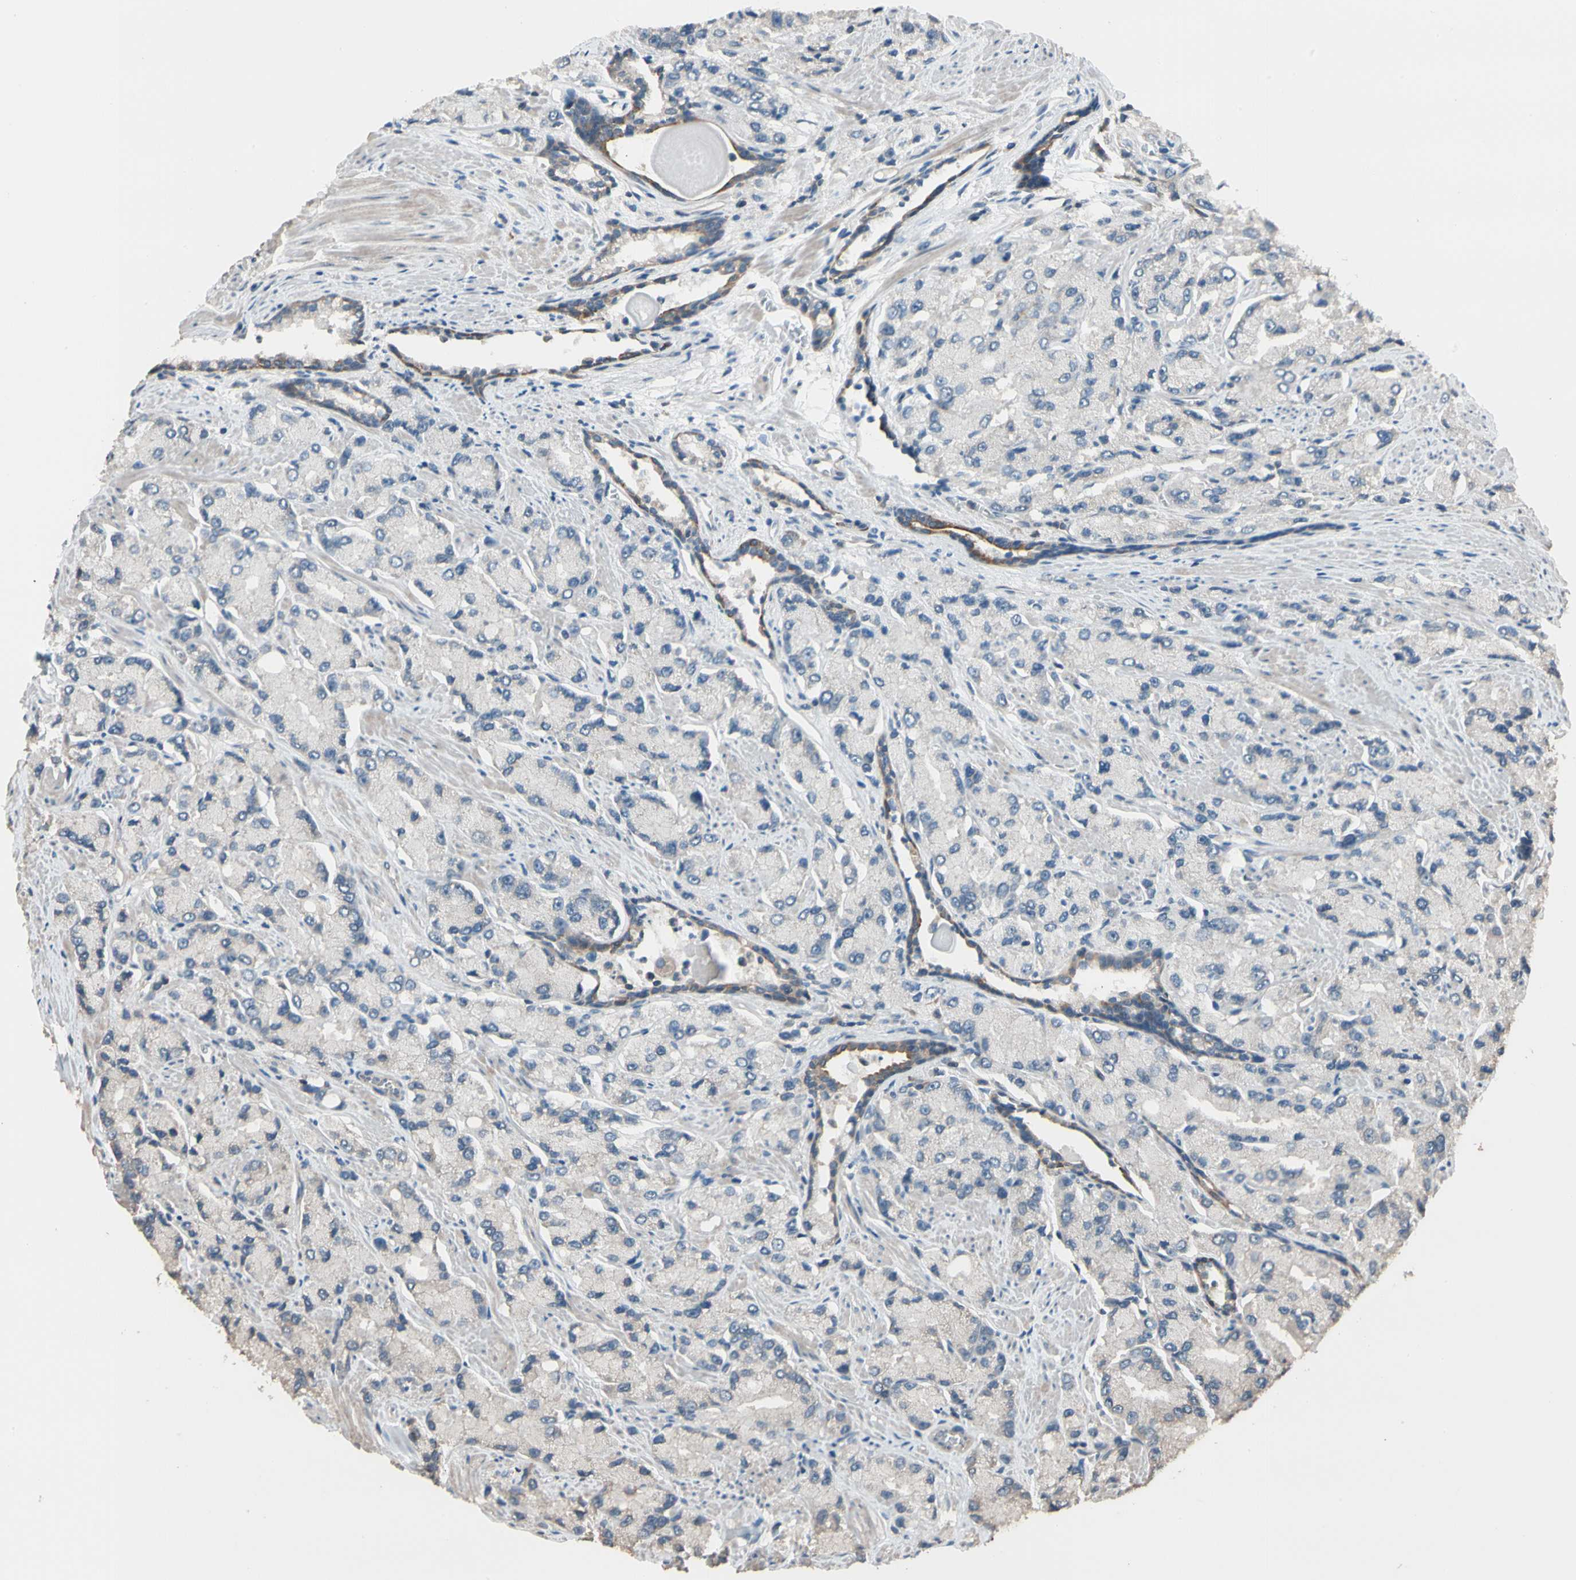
{"staining": {"intensity": "negative", "quantity": "none", "location": "none"}, "tissue": "prostate cancer", "cell_type": "Tumor cells", "image_type": "cancer", "snomed": [{"axis": "morphology", "description": "Adenocarcinoma, High grade"}, {"axis": "topography", "description": "Prostate"}], "caption": "Prostate high-grade adenocarcinoma stained for a protein using immunohistochemistry (IHC) displays no positivity tumor cells.", "gene": "MAP3K7", "patient": {"sex": "male", "age": 58}}